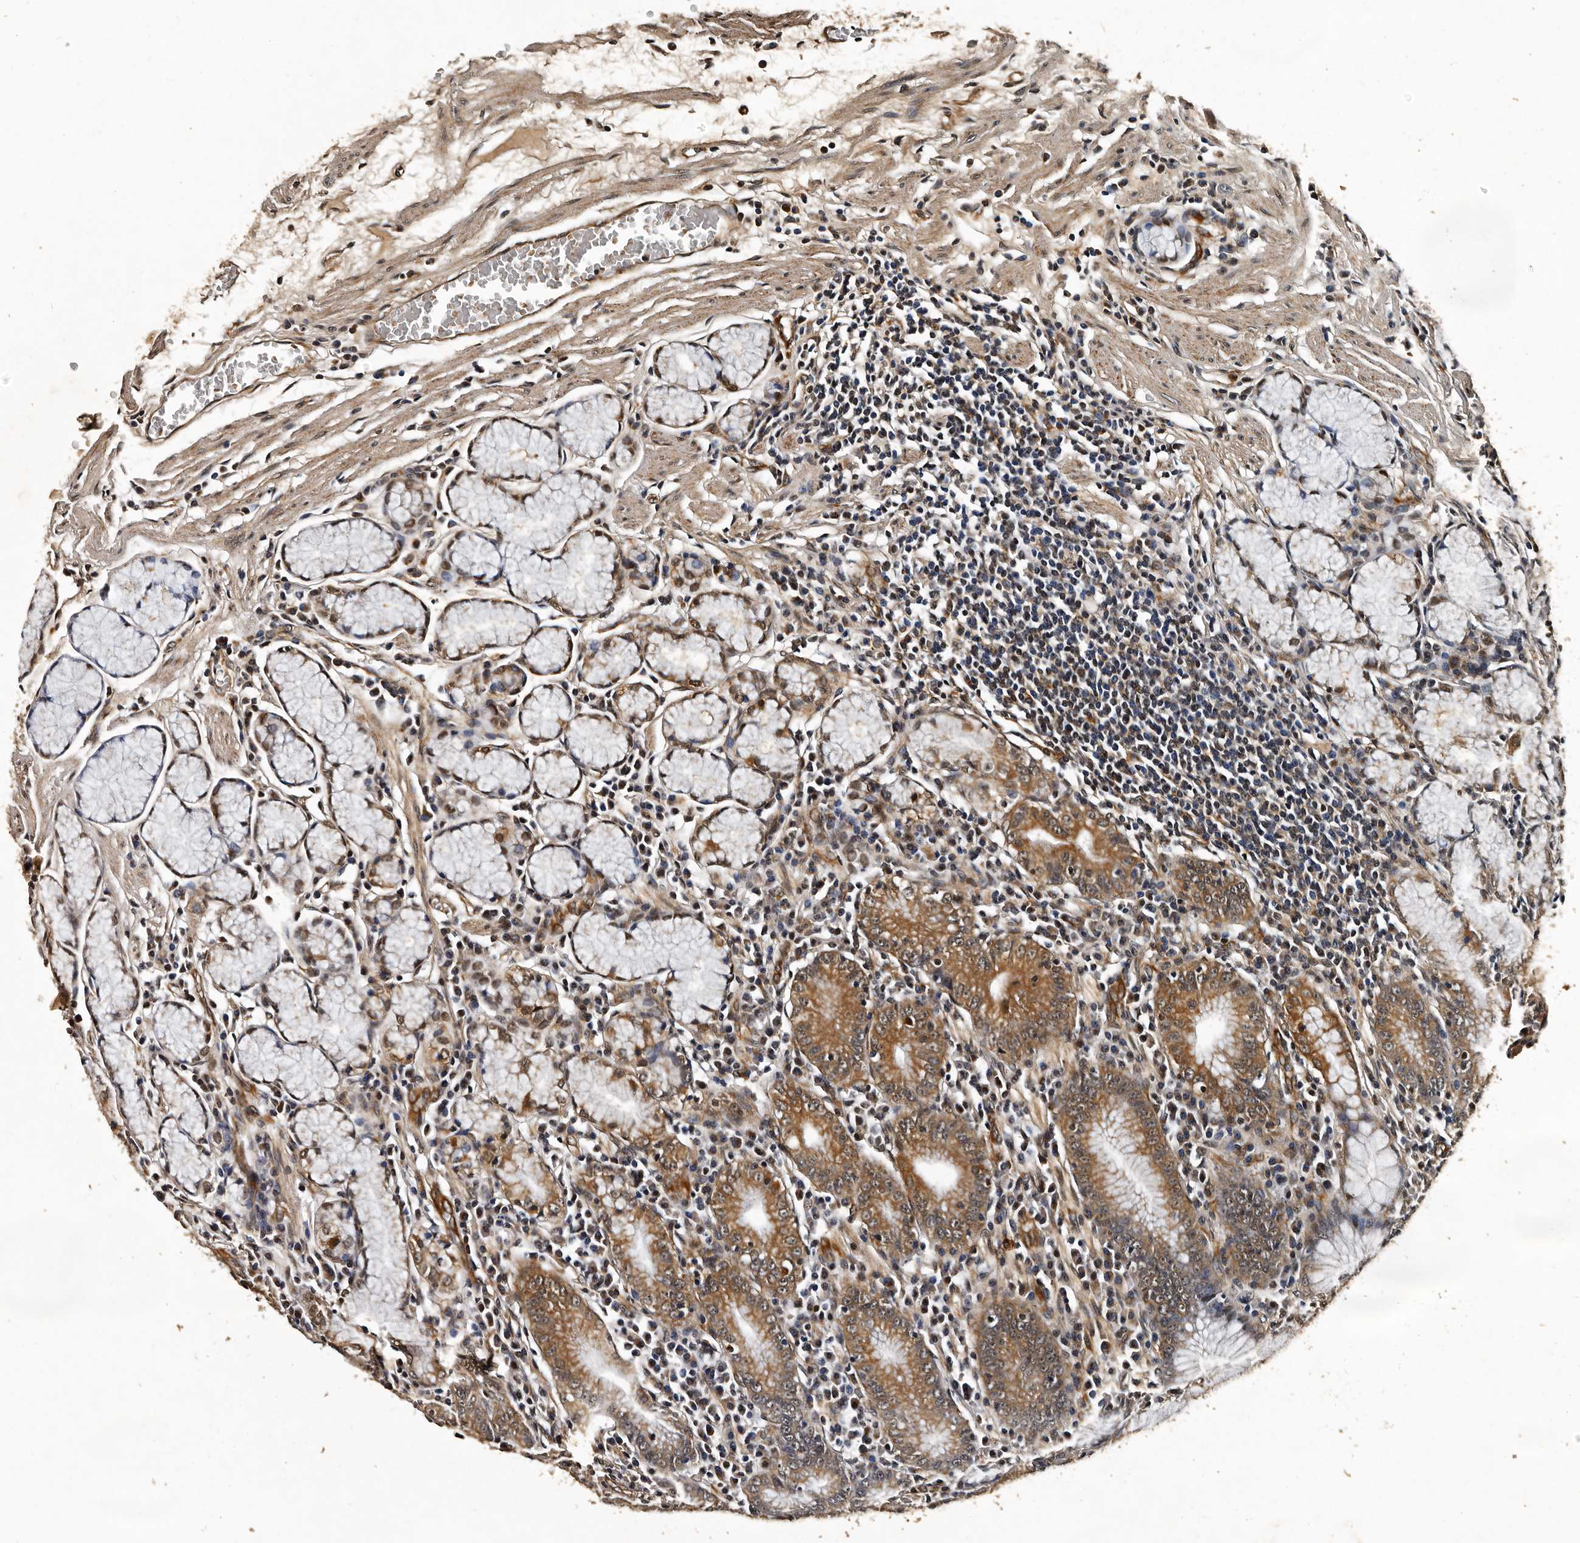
{"staining": {"intensity": "strong", "quantity": ">75%", "location": "cytoplasmic/membranous,nuclear"}, "tissue": "stomach", "cell_type": "Glandular cells", "image_type": "normal", "snomed": [{"axis": "morphology", "description": "Normal tissue, NOS"}, {"axis": "topography", "description": "Stomach"}], "caption": "Strong cytoplasmic/membranous,nuclear positivity is appreciated in about >75% of glandular cells in normal stomach. Using DAB (brown) and hematoxylin (blue) stains, captured at high magnification using brightfield microscopy.", "gene": "CPNE3", "patient": {"sex": "male", "age": 55}}